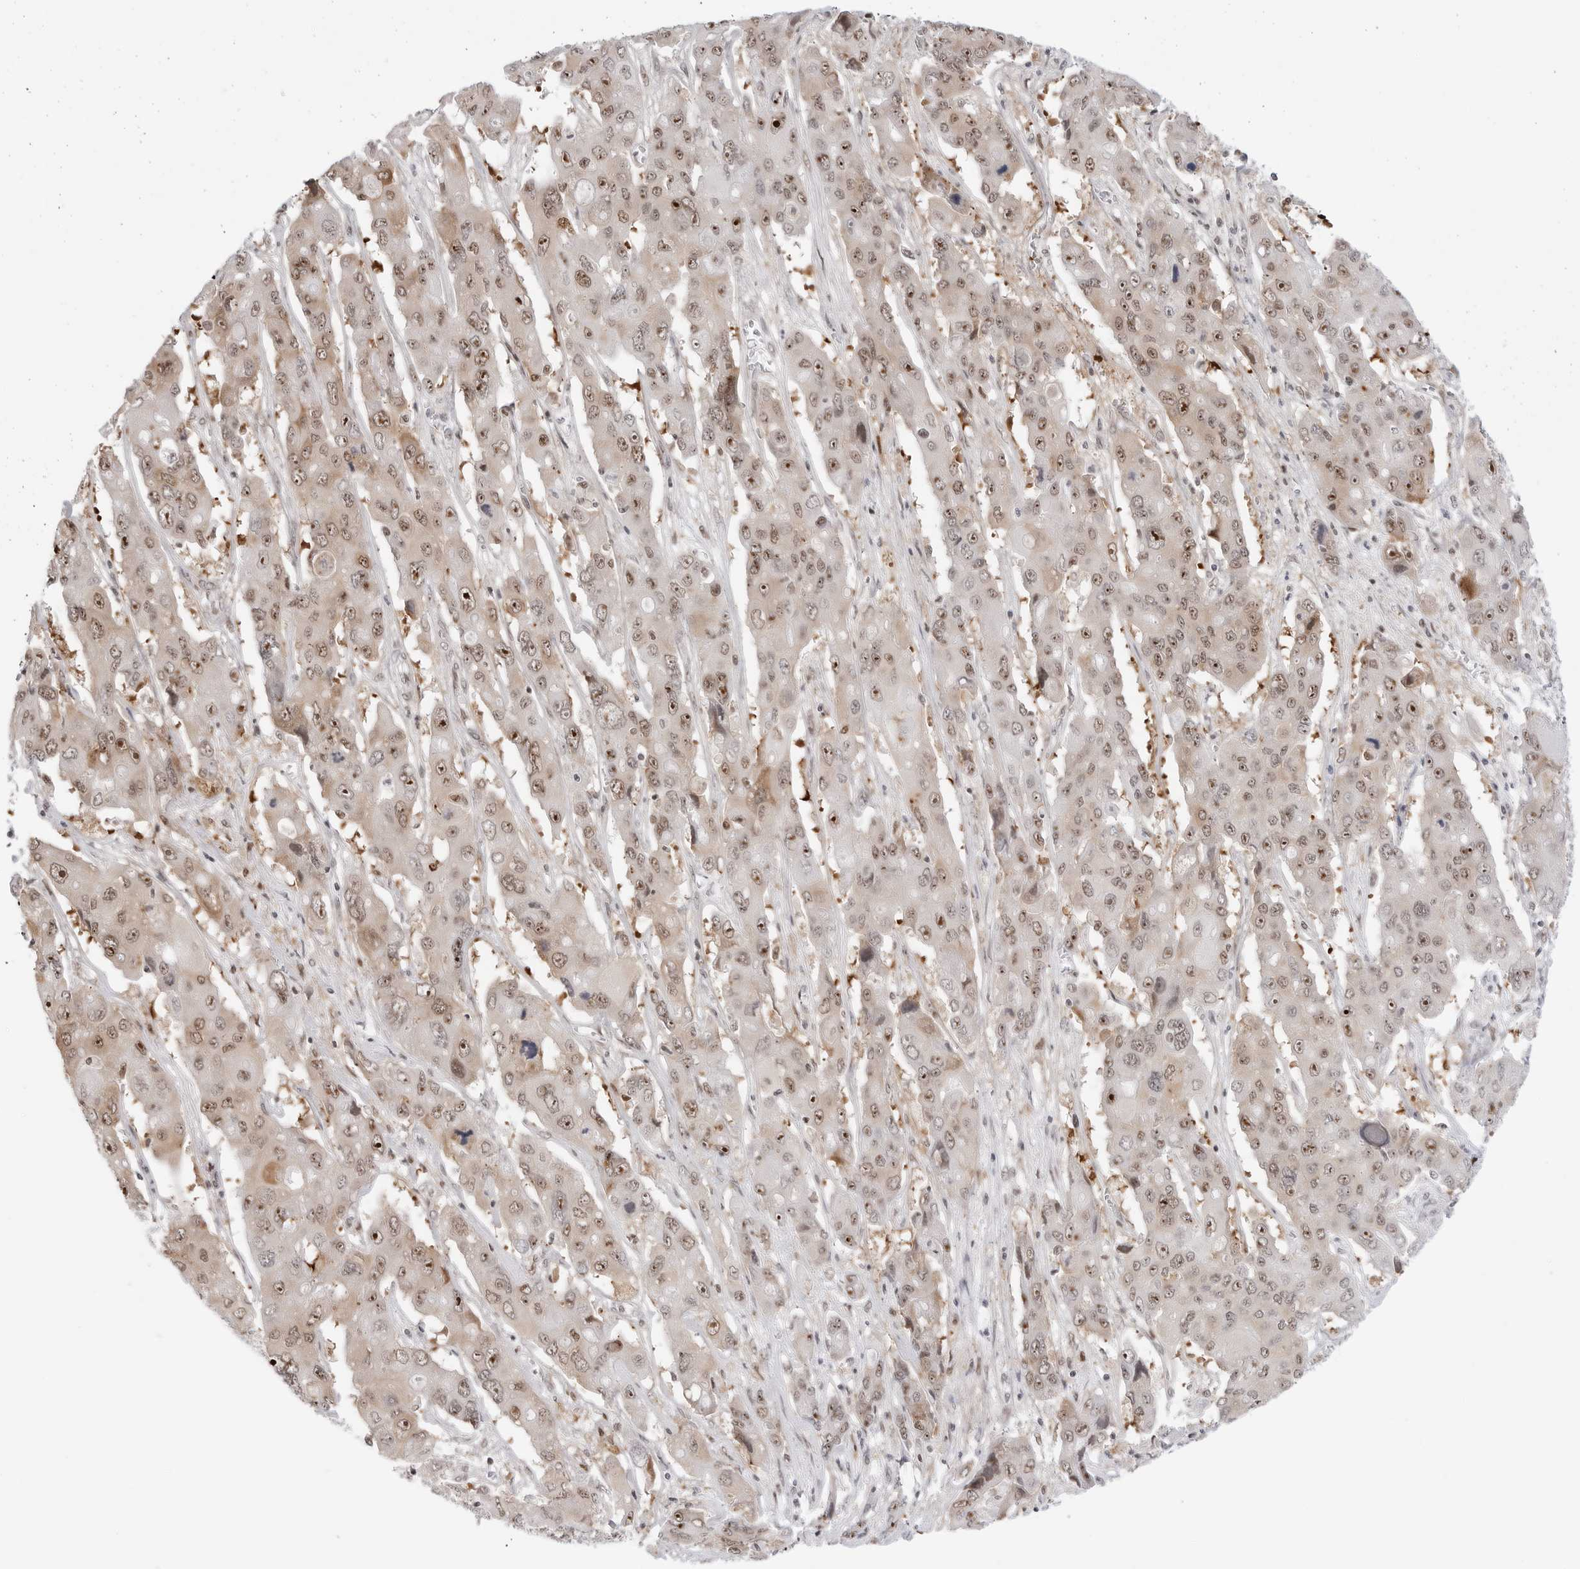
{"staining": {"intensity": "moderate", "quantity": ">75%", "location": "cytoplasmic/membranous,nuclear"}, "tissue": "liver cancer", "cell_type": "Tumor cells", "image_type": "cancer", "snomed": [{"axis": "morphology", "description": "Cholangiocarcinoma"}, {"axis": "topography", "description": "Liver"}], "caption": "Tumor cells exhibit medium levels of moderate cytoplasmic/membranous and nuclear positivity in approximately >75% of cells in human liver cancer (cholangiocarcinoma). The staining was performed using DAB (3,3'-diaminobenzidine), with brown indicating positive protein expression. Nuclei are stained blue with hematoxylin.", "gene": "C1orf162", "patient": {"sex": "male", "age": 67}}